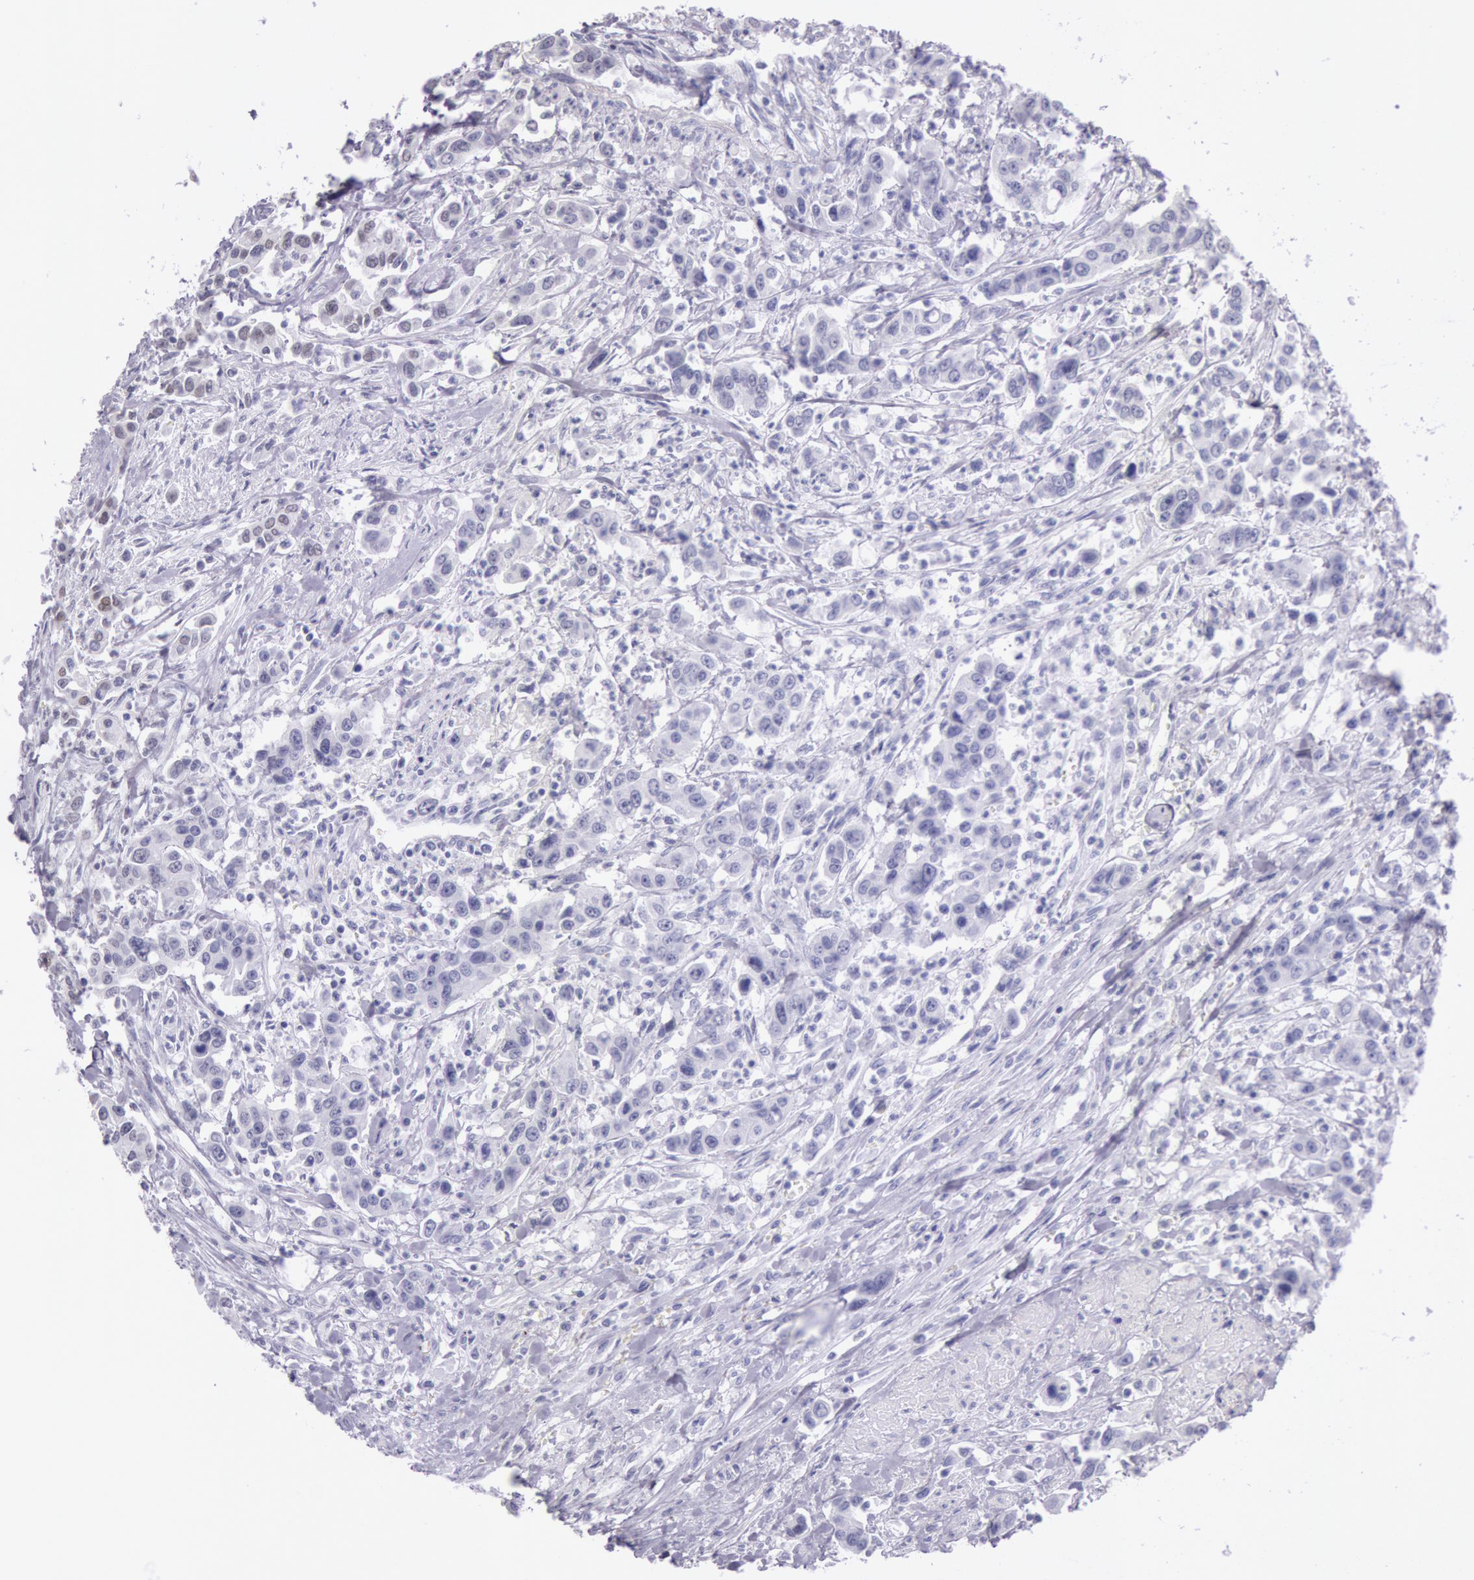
{"staining": {"intensity": "negative", "quantity": "none", "location": "none"}, "tissue": "urothelial cancer", "cell_type": "Tumor cells", "image_type": "cancer", "snomed": [{"axis": "morphology", "description": "Urothelial carcinoma, High grade"}, {"axis": "topography", "description": "Urinary bladder"}], "caption": "Immunohistochemistry (IHC) histopathology image of urothelial carcinoma (high-grade) stained for a protein (brown), which reveals no expression in tumor cells.", "gene": "ESS2", "patient": {"sex": "male", "age": 86}}